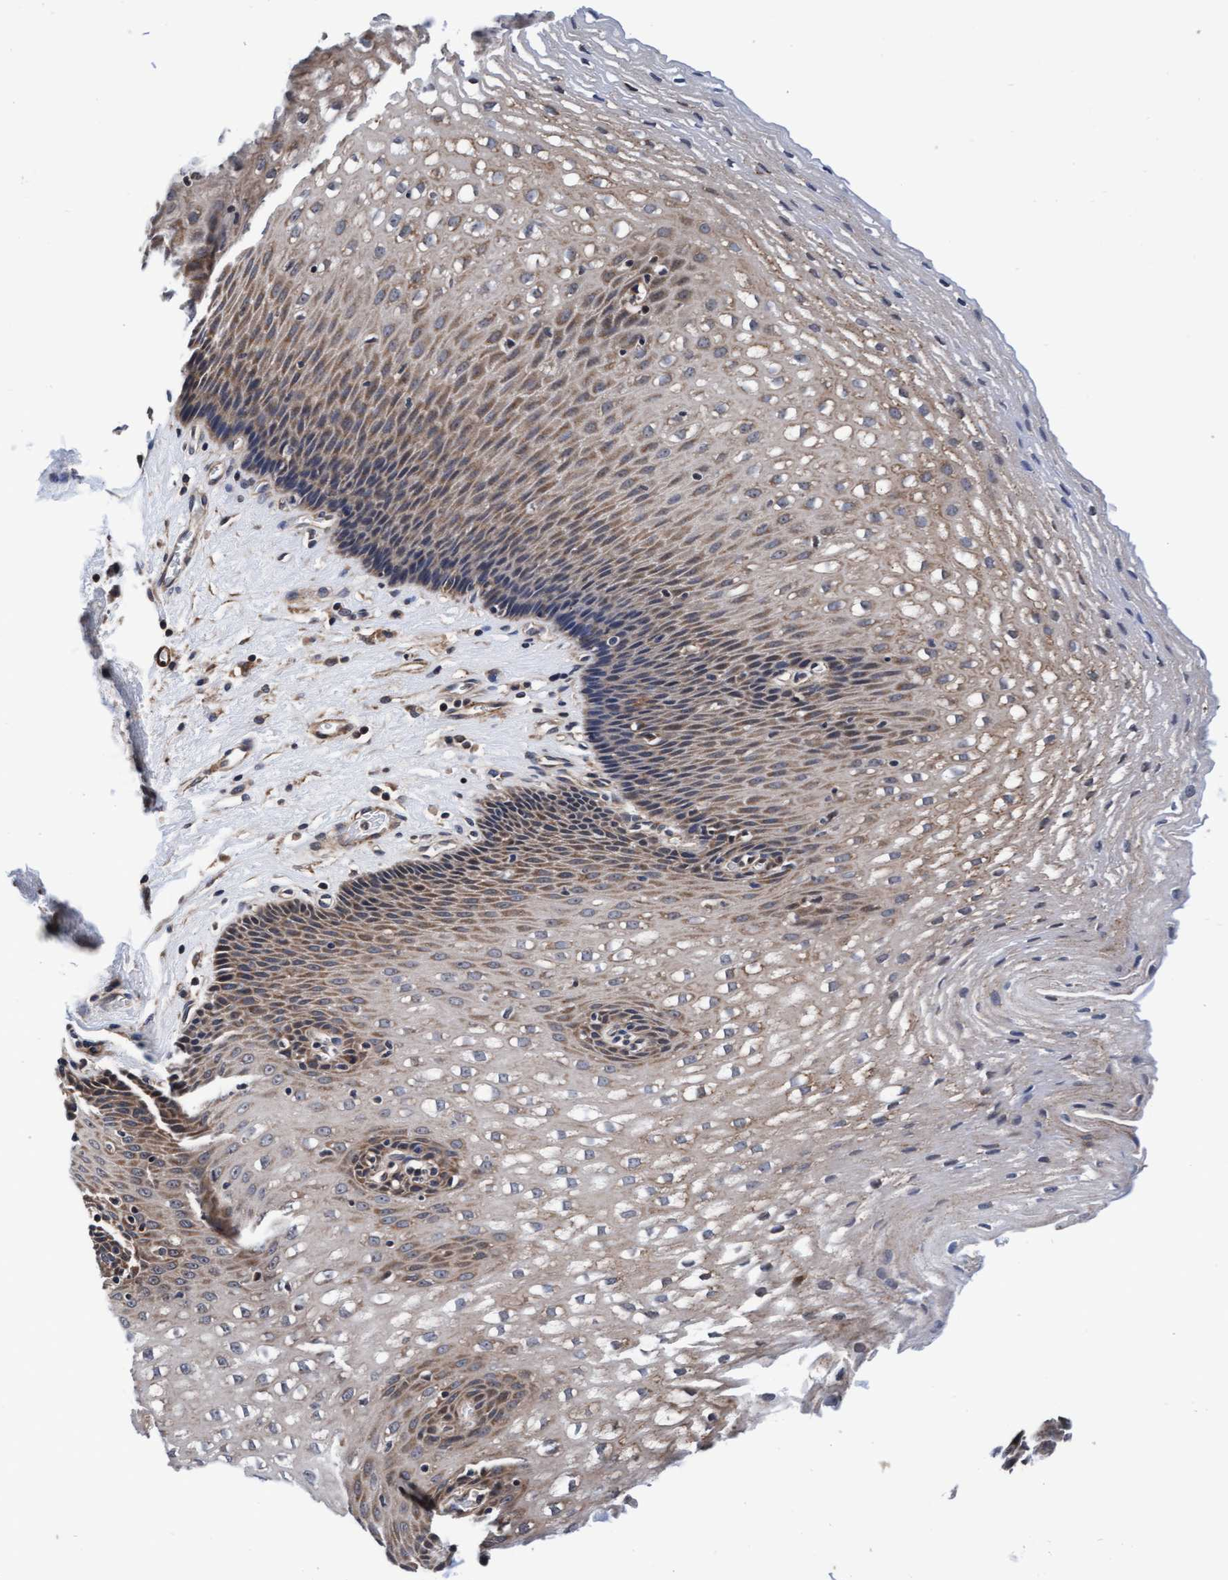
{"staining": {"intensity": "moderate", "quantity": "25%-75%", "location": "cytoplasmic/membranous"}, "tissue": "esophagus", "cell_type": "Squamous epithelial cells", "image_type": "normal", "snomed": [{"axis": "morphology", "description": "Normal tissue, NOS"}, {"axis": "topography", "description": "Esophagus"}], "caption": "A photomicrograph showing moderate cytoplasmic/membranous staining in approximately 25%-75% of squamous epithelial cells in unremarkable esophagus, as visualized by brown immunohistochemical staining.", "gene": "EFCAB13", "patient": {"sex": "male", "age": 48}}